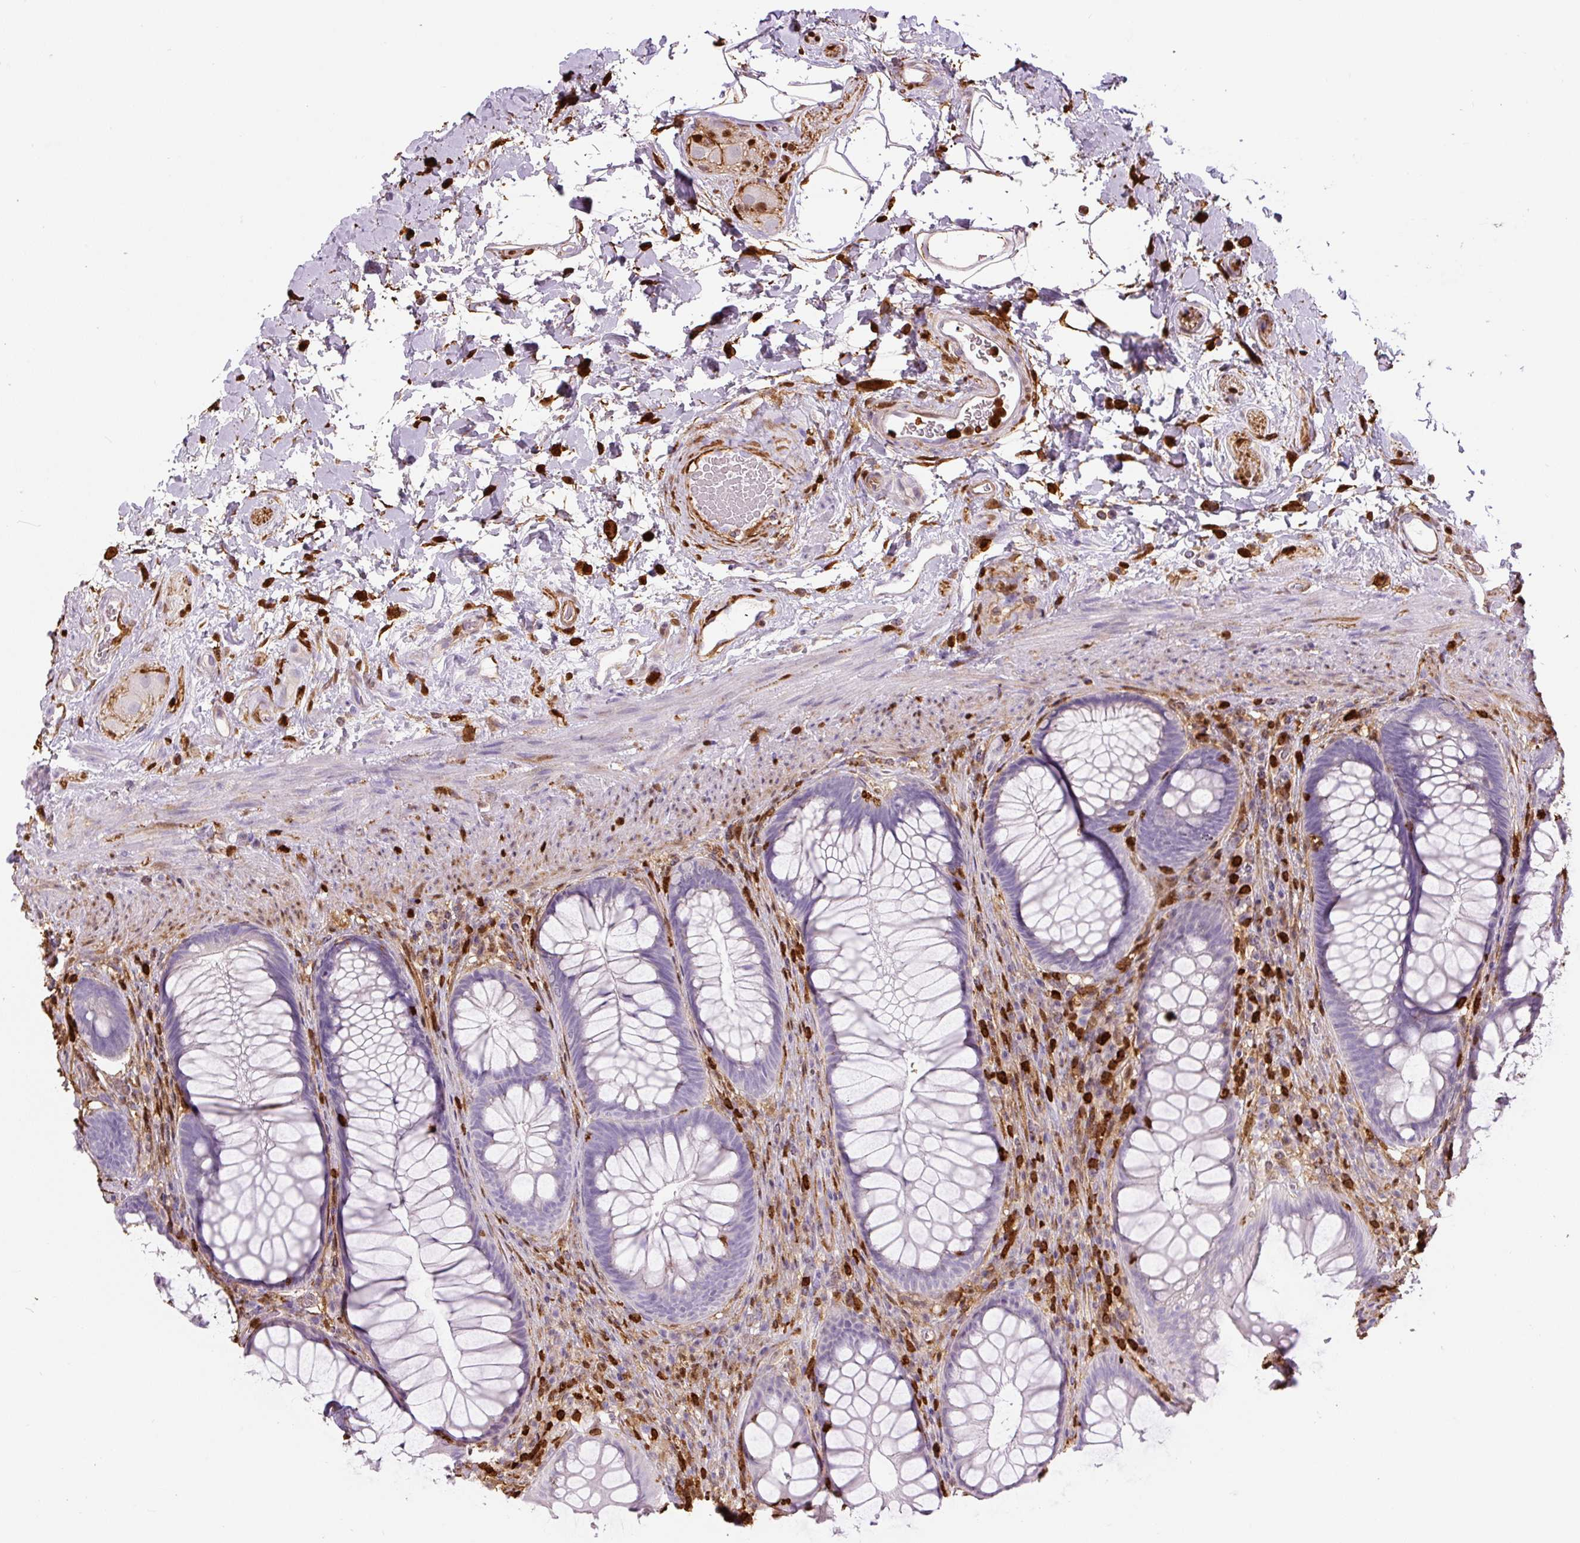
{"staining": {"intensity": "negative", "quantity": "none", "location": "none"}, "tissue": "rectum", "cell_type": "Glandular cells", "image_type": "normal", "snomed": [{"axis": "morphology", "description": "Normal tissue, NOS"}, {"axis": "topography", "description": "Rectum"}], "caption": "Protein analysis of normal rectum shows no significant positivity in glandular cells.", "gene": "S100A4", "patient": {"sex": "male", "age": 53}}